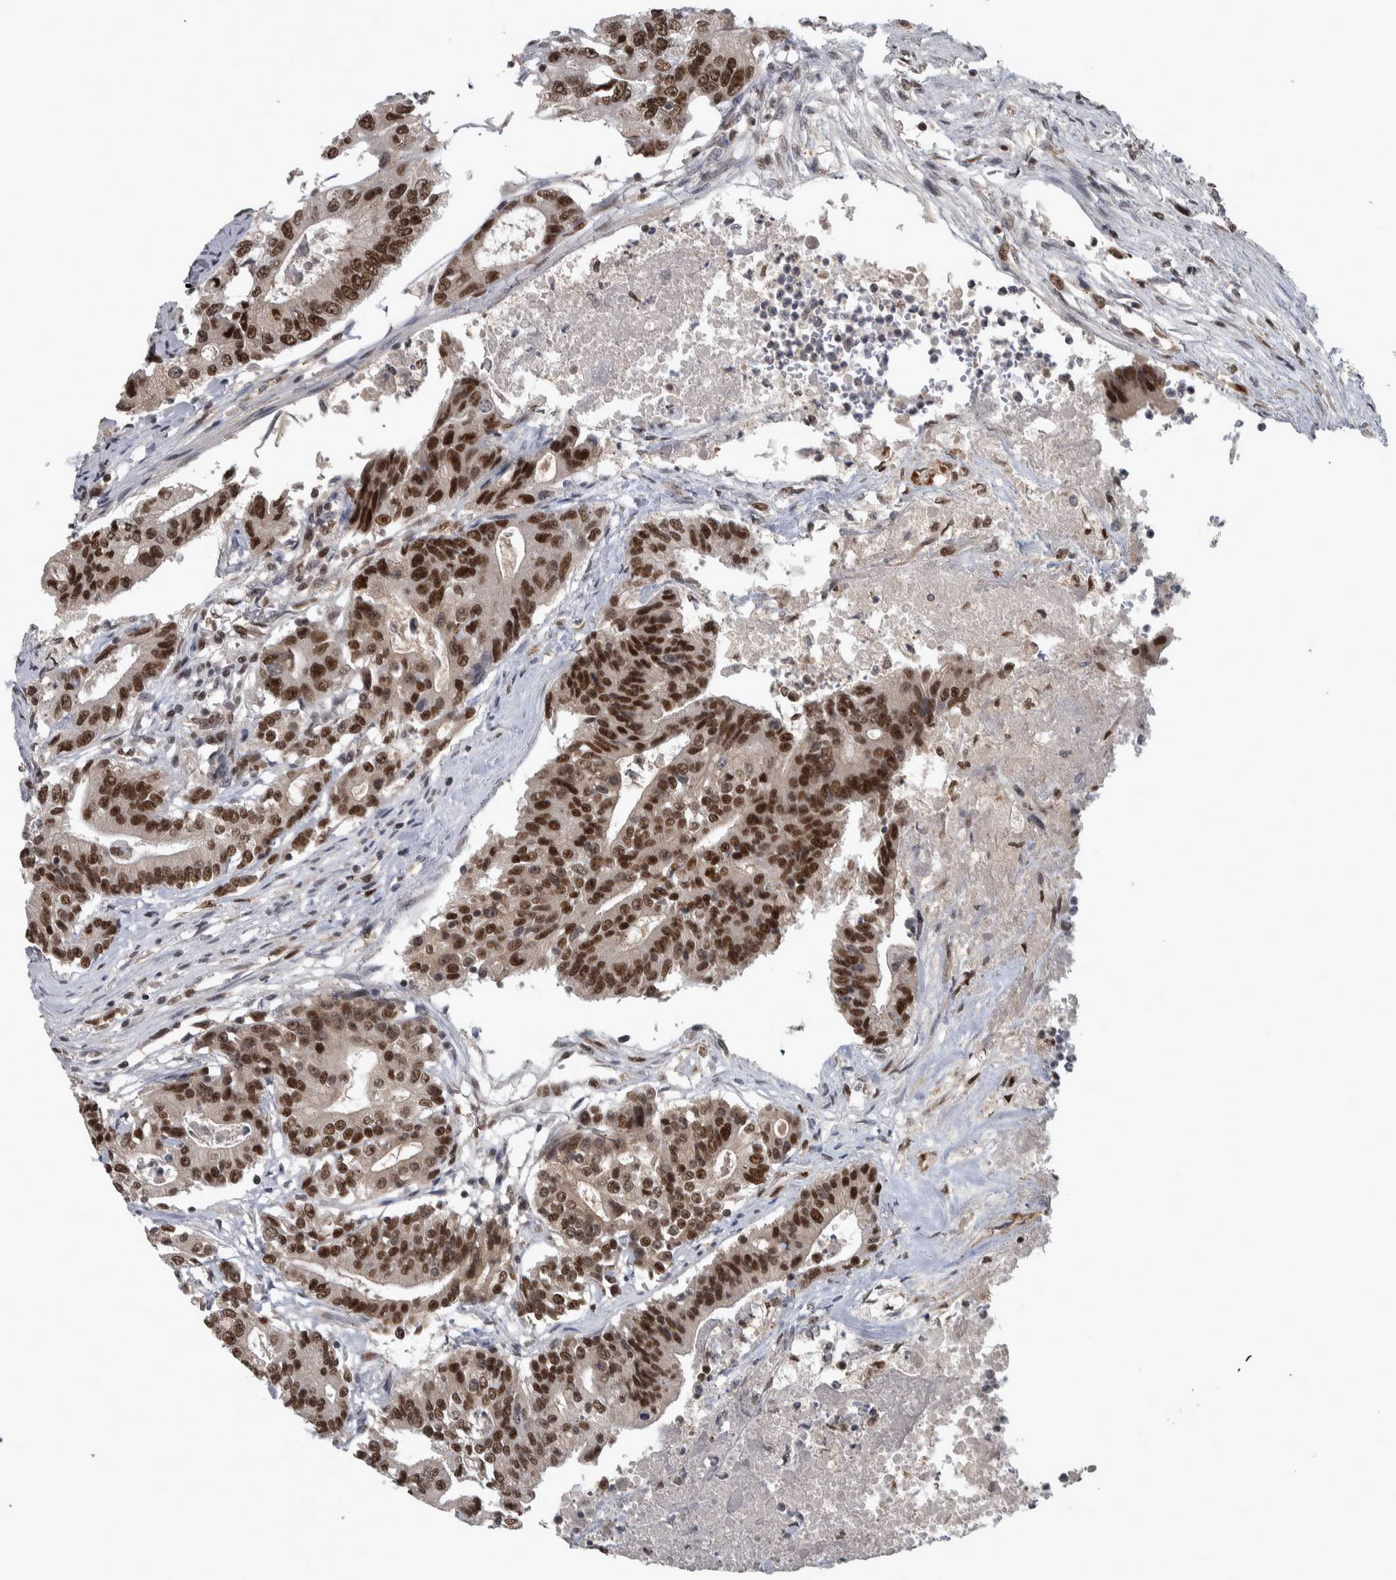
{"staining": {"intensity": "strong", "quantity": ">75%", "location": "nuclear"}, "tissue": "colorectal cancer", "cell_type": "Tumor cells", "image_type": "cancer", "snomed": [{"axis": "morphology", "description": "Adenocarcinoma, NOS"}, {"axis": "topography", "description": "Colon"}], "caption": "Strong nuclear protein expression is appreciated in about >75% of tumor cells in colorectal adenocarcinoma.", "gene": "DDX42", "patient": {"sex": "female", "age": 77}}